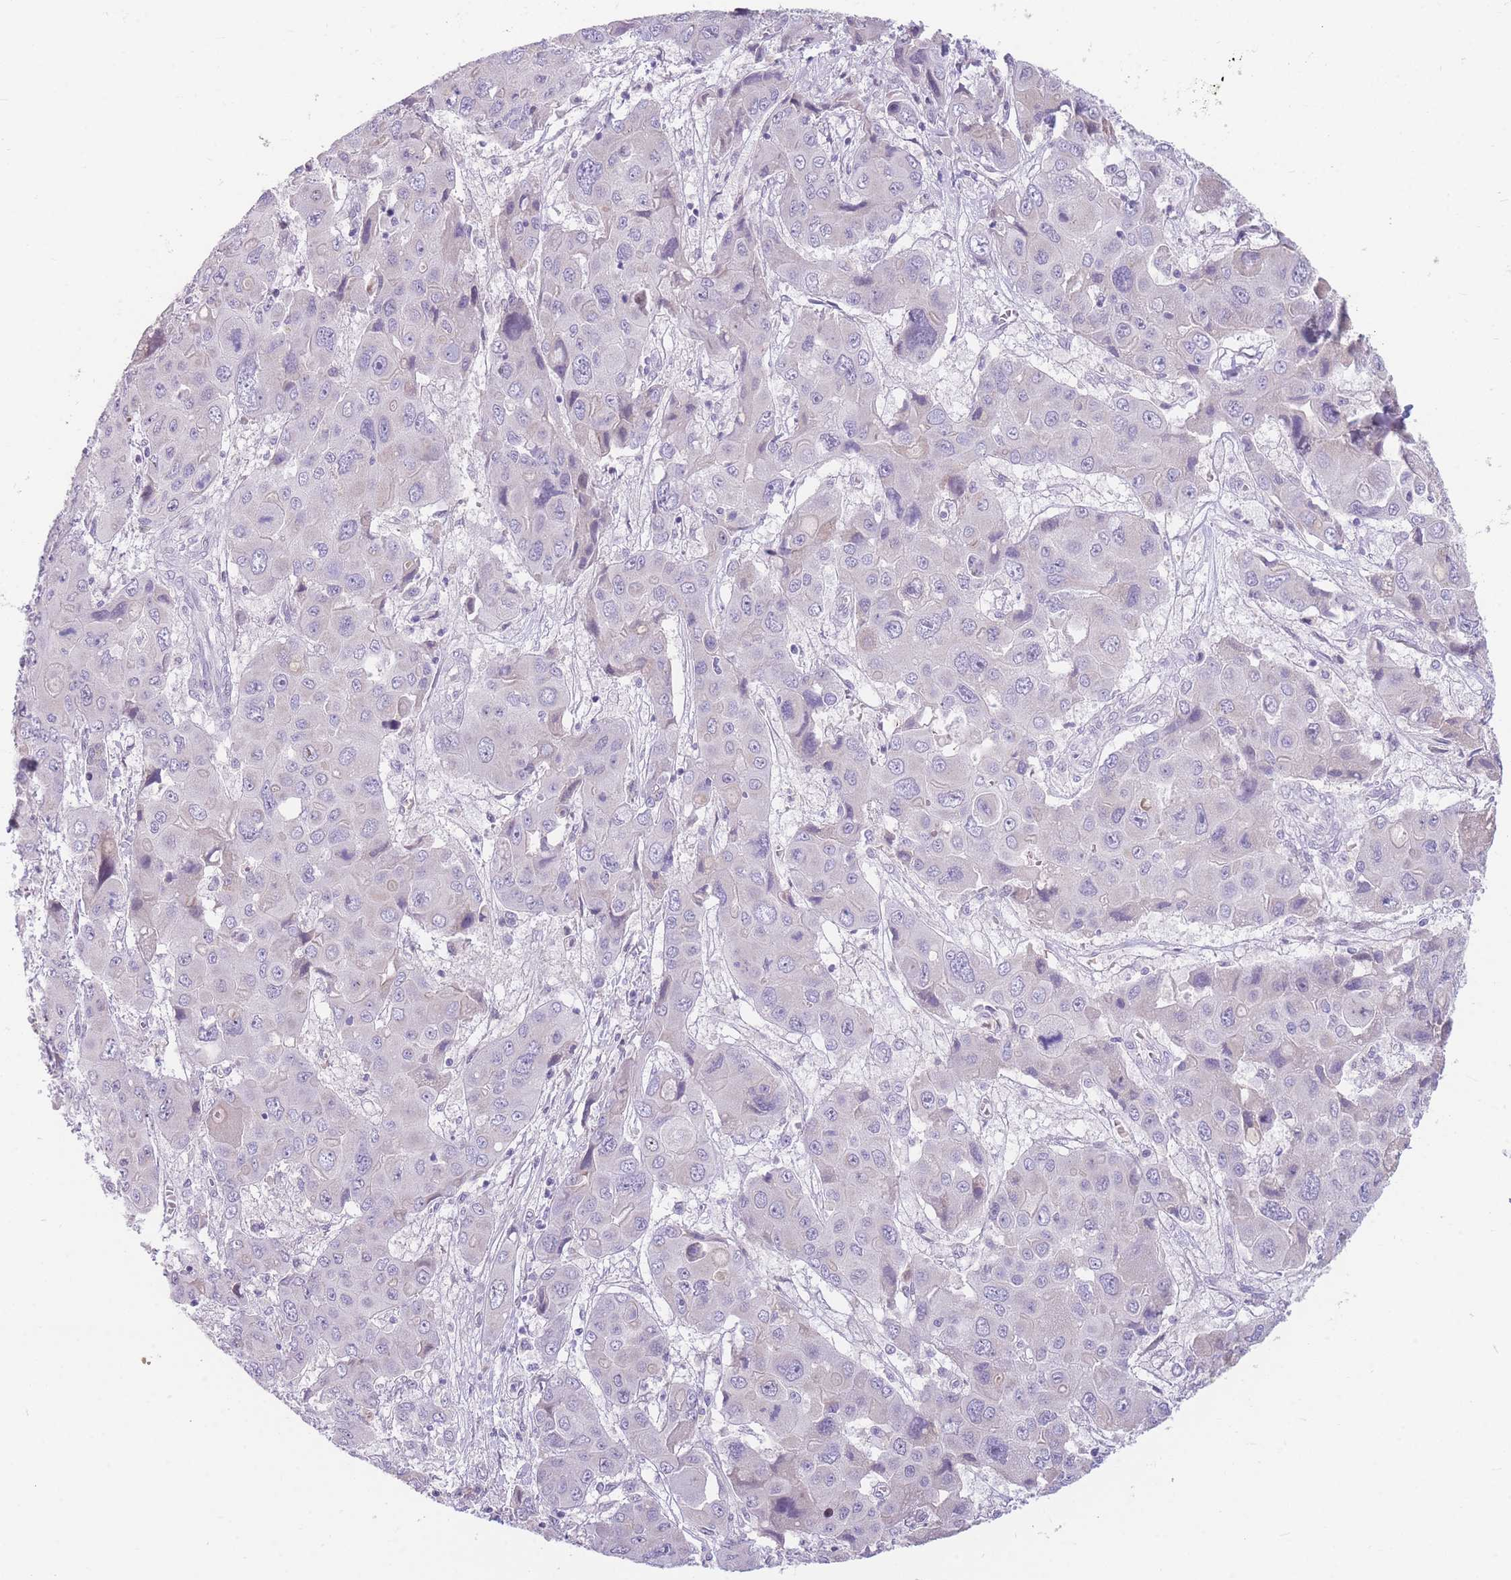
{"staining": {"intensity": "negative", "quantity": "none", "location": "none"}, "tissue": "liver cancer", "cell_type": "Tumor cells", "image_type": "cancer", "snomed": [{"axis": "morphology", "description": "Cholangiocarcinoma"}, {"axis": "topography", "description": "Liver"}], "caption": "Protein analysis of liver cholangiocarcinoma shows no significant positivity in tumor cells.", "gene": "SHCBP1", "patient": {"sex": "male", "age": 67}}